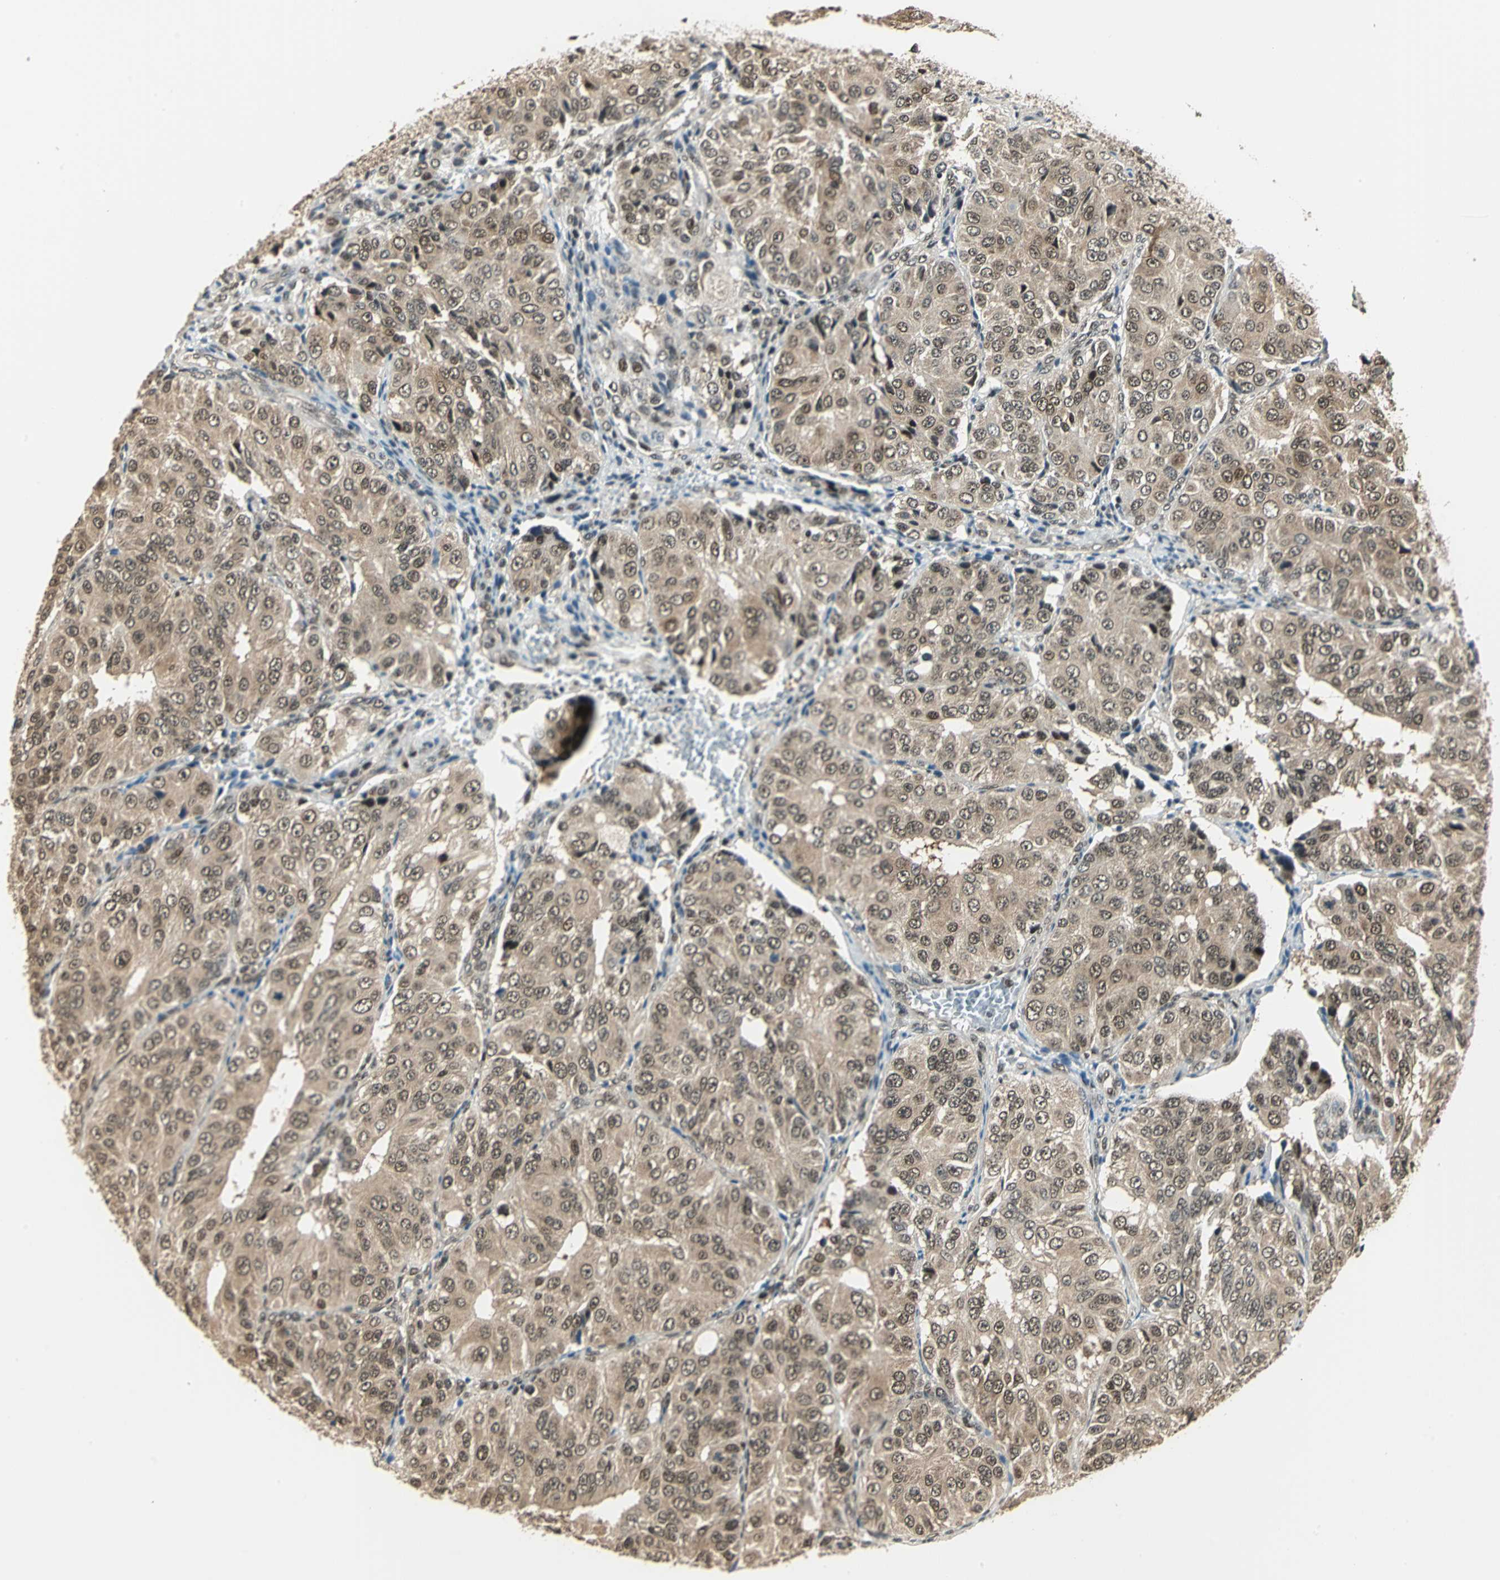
{"staining": {"intensity": "weak", "quantity": ">75%", "location": "cytoplasmic/membranous,nuclear"}, "tissue": "ovarian cancer", "cell_type": "Tumor cells", "image_type": "cancer", "snomed": [{"axis": "morphology", "description": "Carcinoma, endometroid"}, {"axis": "topography", "description": "Ovary"}], "caption": "Endometroid carcinoma (ovarian) stained with a brown dye demonstrates weak cytoplasmic/membranous and nuclear positive expression in about >75% of tumor cells.", "gene": "PSMC3", "patient": {"sex": "female", "age": 51}}